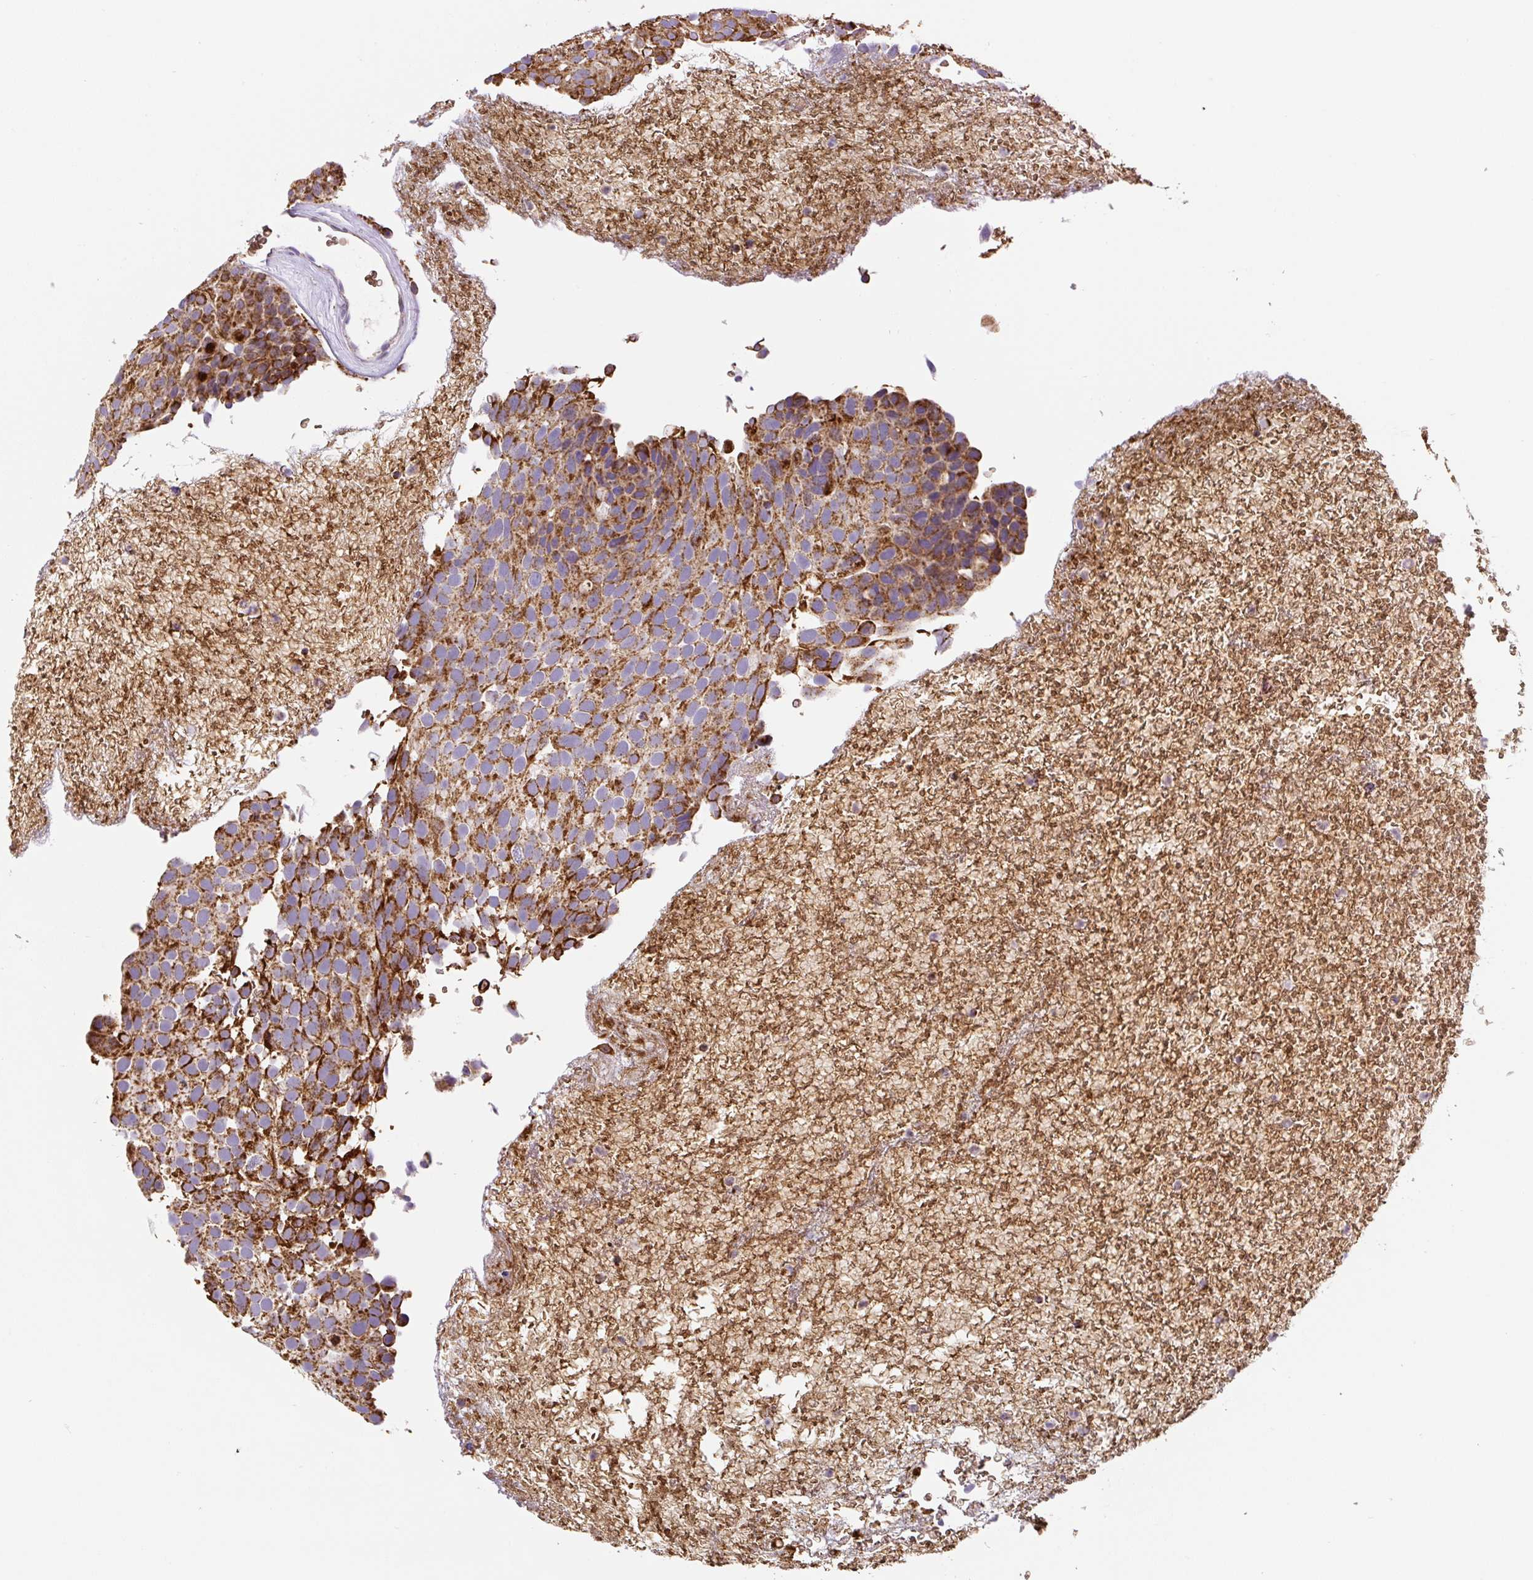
{"staining": {"intensity": "strong", "quantity": ">75%", "location": "cytoplasmic/membranous"}, "tissue": "urothelial cancer", "cell_type": "Tumor cells", "image_type": "cancer", "snomed": [{"axis": "morphology", "description": "Urothelial carcinoma, Low grade"}, {"axis": "topography", "description": "Urinary bladder"}], "caption": "The histopathology image shows a brown stain indicating the presence of a protein in the cytoplasmic/membranous of tumor cells in low-grade urothelial carcinoma.", "gene": "MT-CO2", "patient": {"sex": "male", "age": 78}}